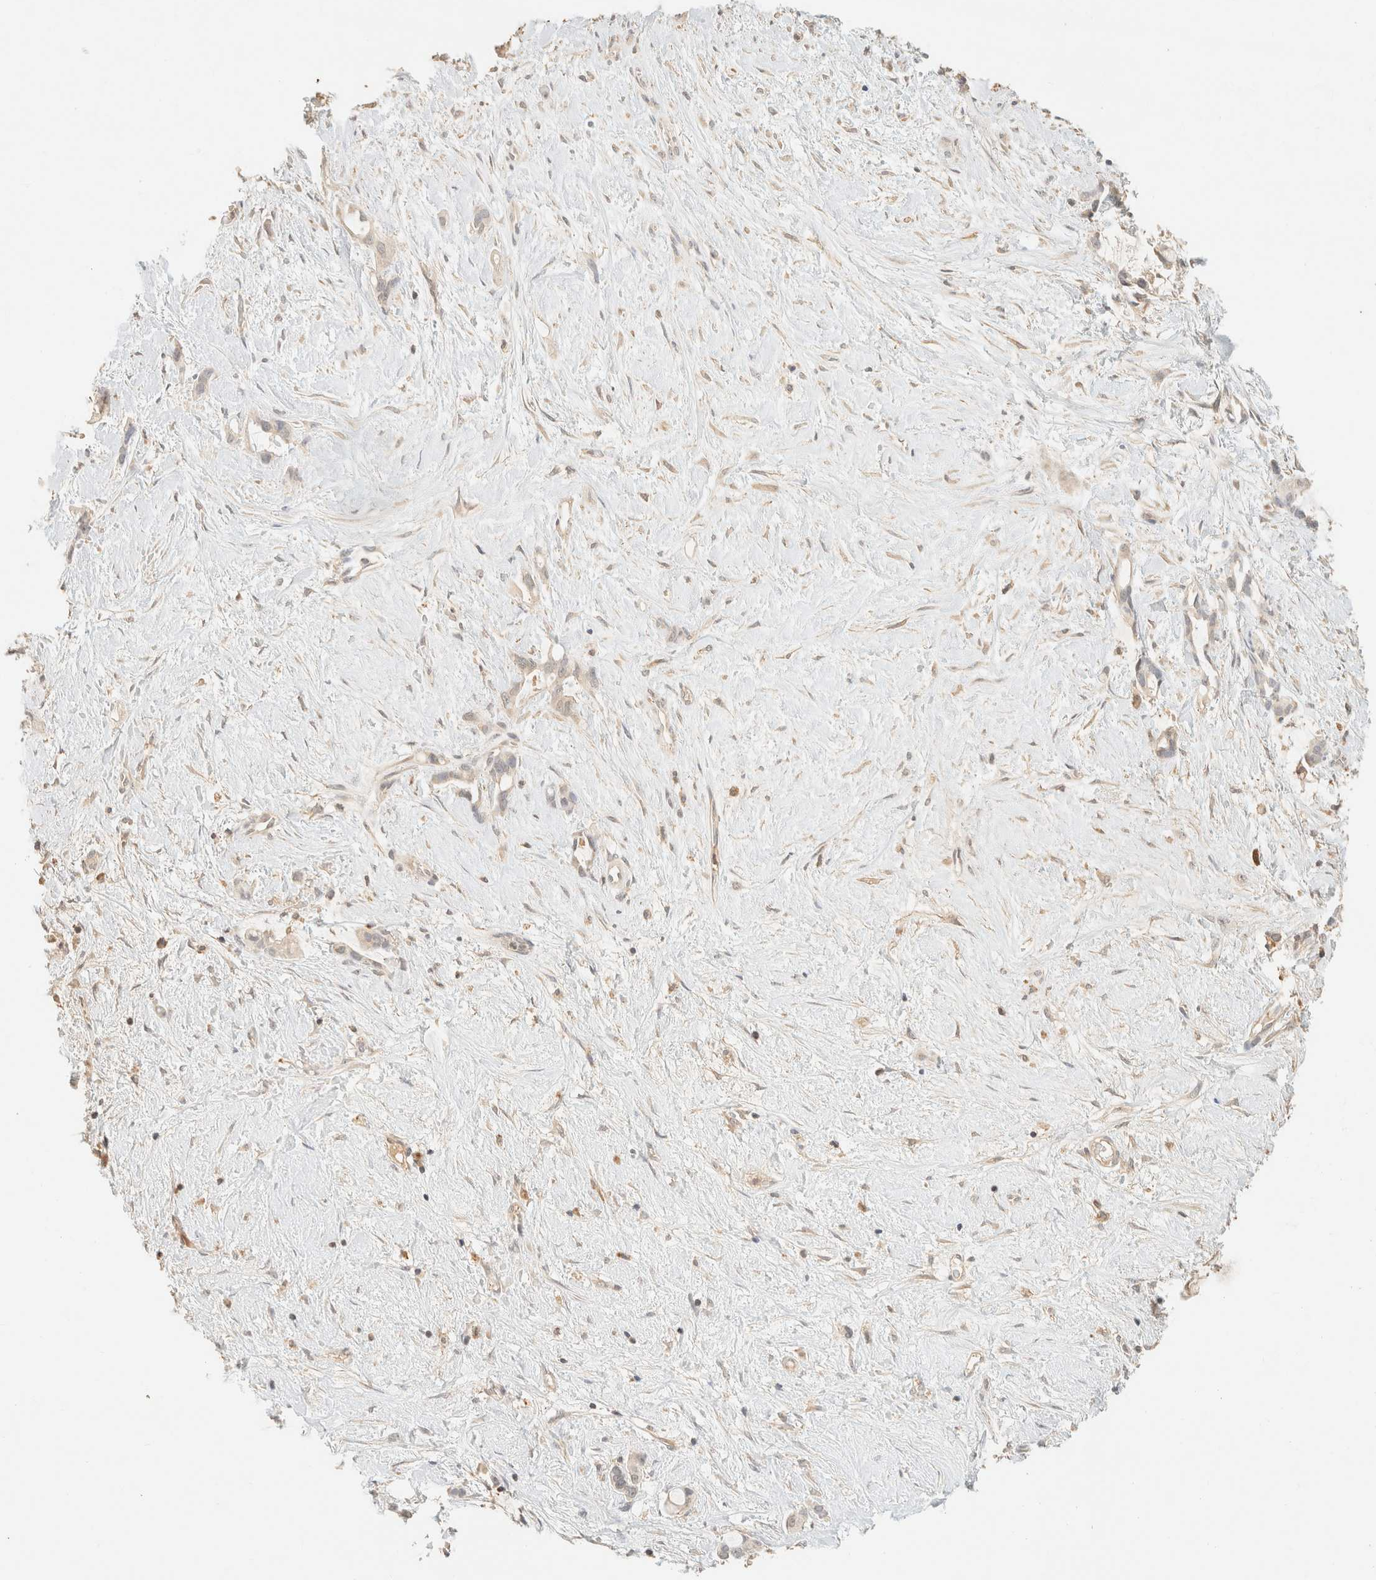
{"staining": {"intensity": "negative", "quantity": "none", "location": "none"}, "tissue": "liver cancer", "cell_type": "Tumor cells", "image_type": "cancer", "snomed": [{"axis": "morphology", "description": "Cholangiocarcinoma"}, {"axis": "topography", "description": "Liver"}], "caption": "This histopathology image is of liver cancer (cholangiocarcinoma) stained with immunohistochemistry to label a protein in brown with the nuclei are counter-stained blue. There is no staining in tumor cells. (Brightfield microscopy of DAB immunohistochemistry (IHC) at high magnification).", "gene": "TIMD4", "patient": {"sex": "female", "age": 65}}